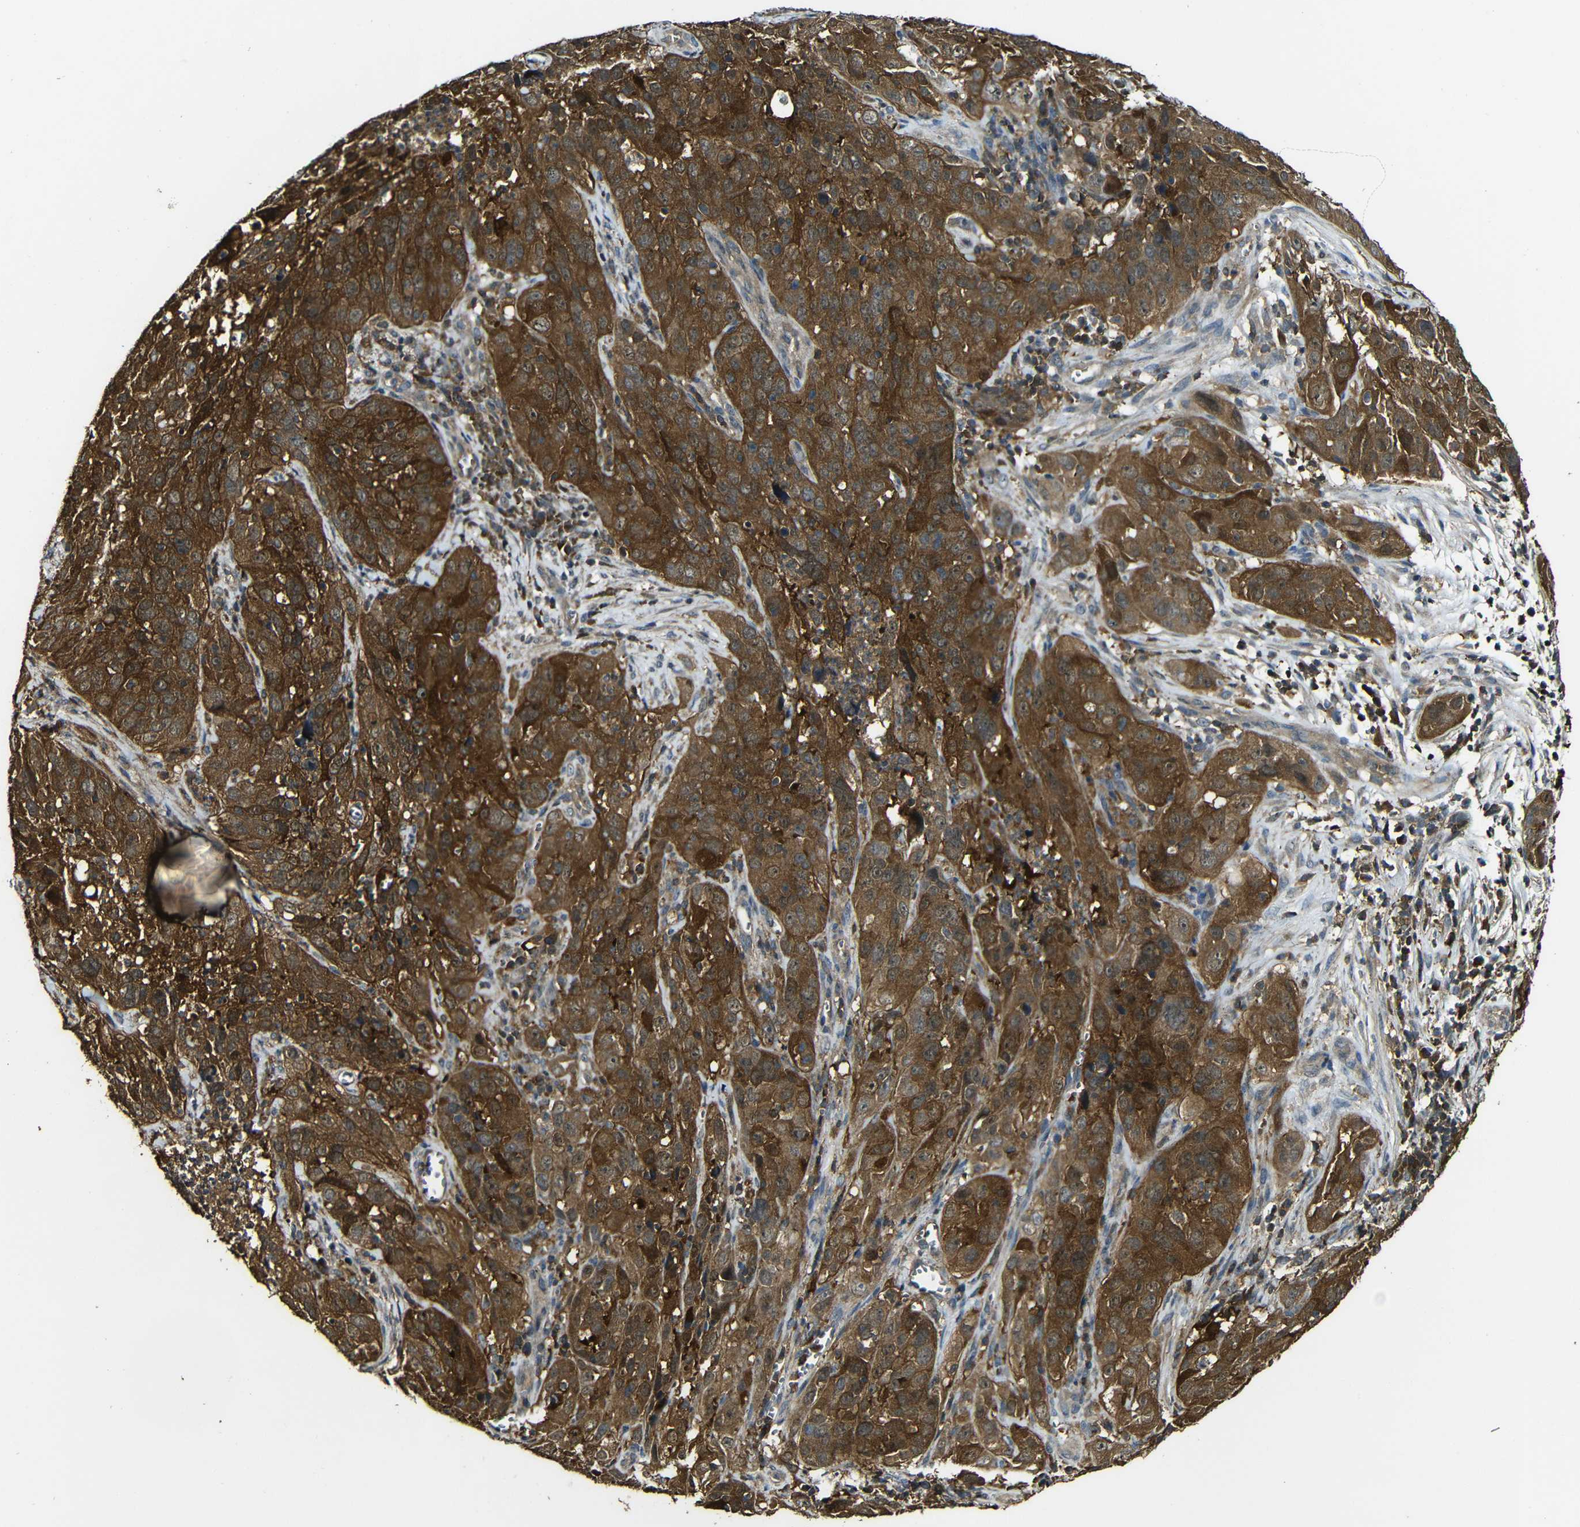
{"staining": {"intensity": "strong", "quantity": ">75%", "location": "cytoplasmic/membranous"}, "tissue": "cervical cancer", "cell_type": "Tumor cells", "image_type": "cancer", "snomed": [{"axis": "morphology", "description": "Squamous cell carcinoma, NOS"}, {"axis": "topography", "description": "Cervix"}], "caption": "A high amount of strong cytoplasmic/membranous expression is seen in approximately >75% of tumor cells in cervical cancer (squamous cell carcinoma) tissue.", "gene": "CASP8", "patient": {"sex": "female", "age": 32}}